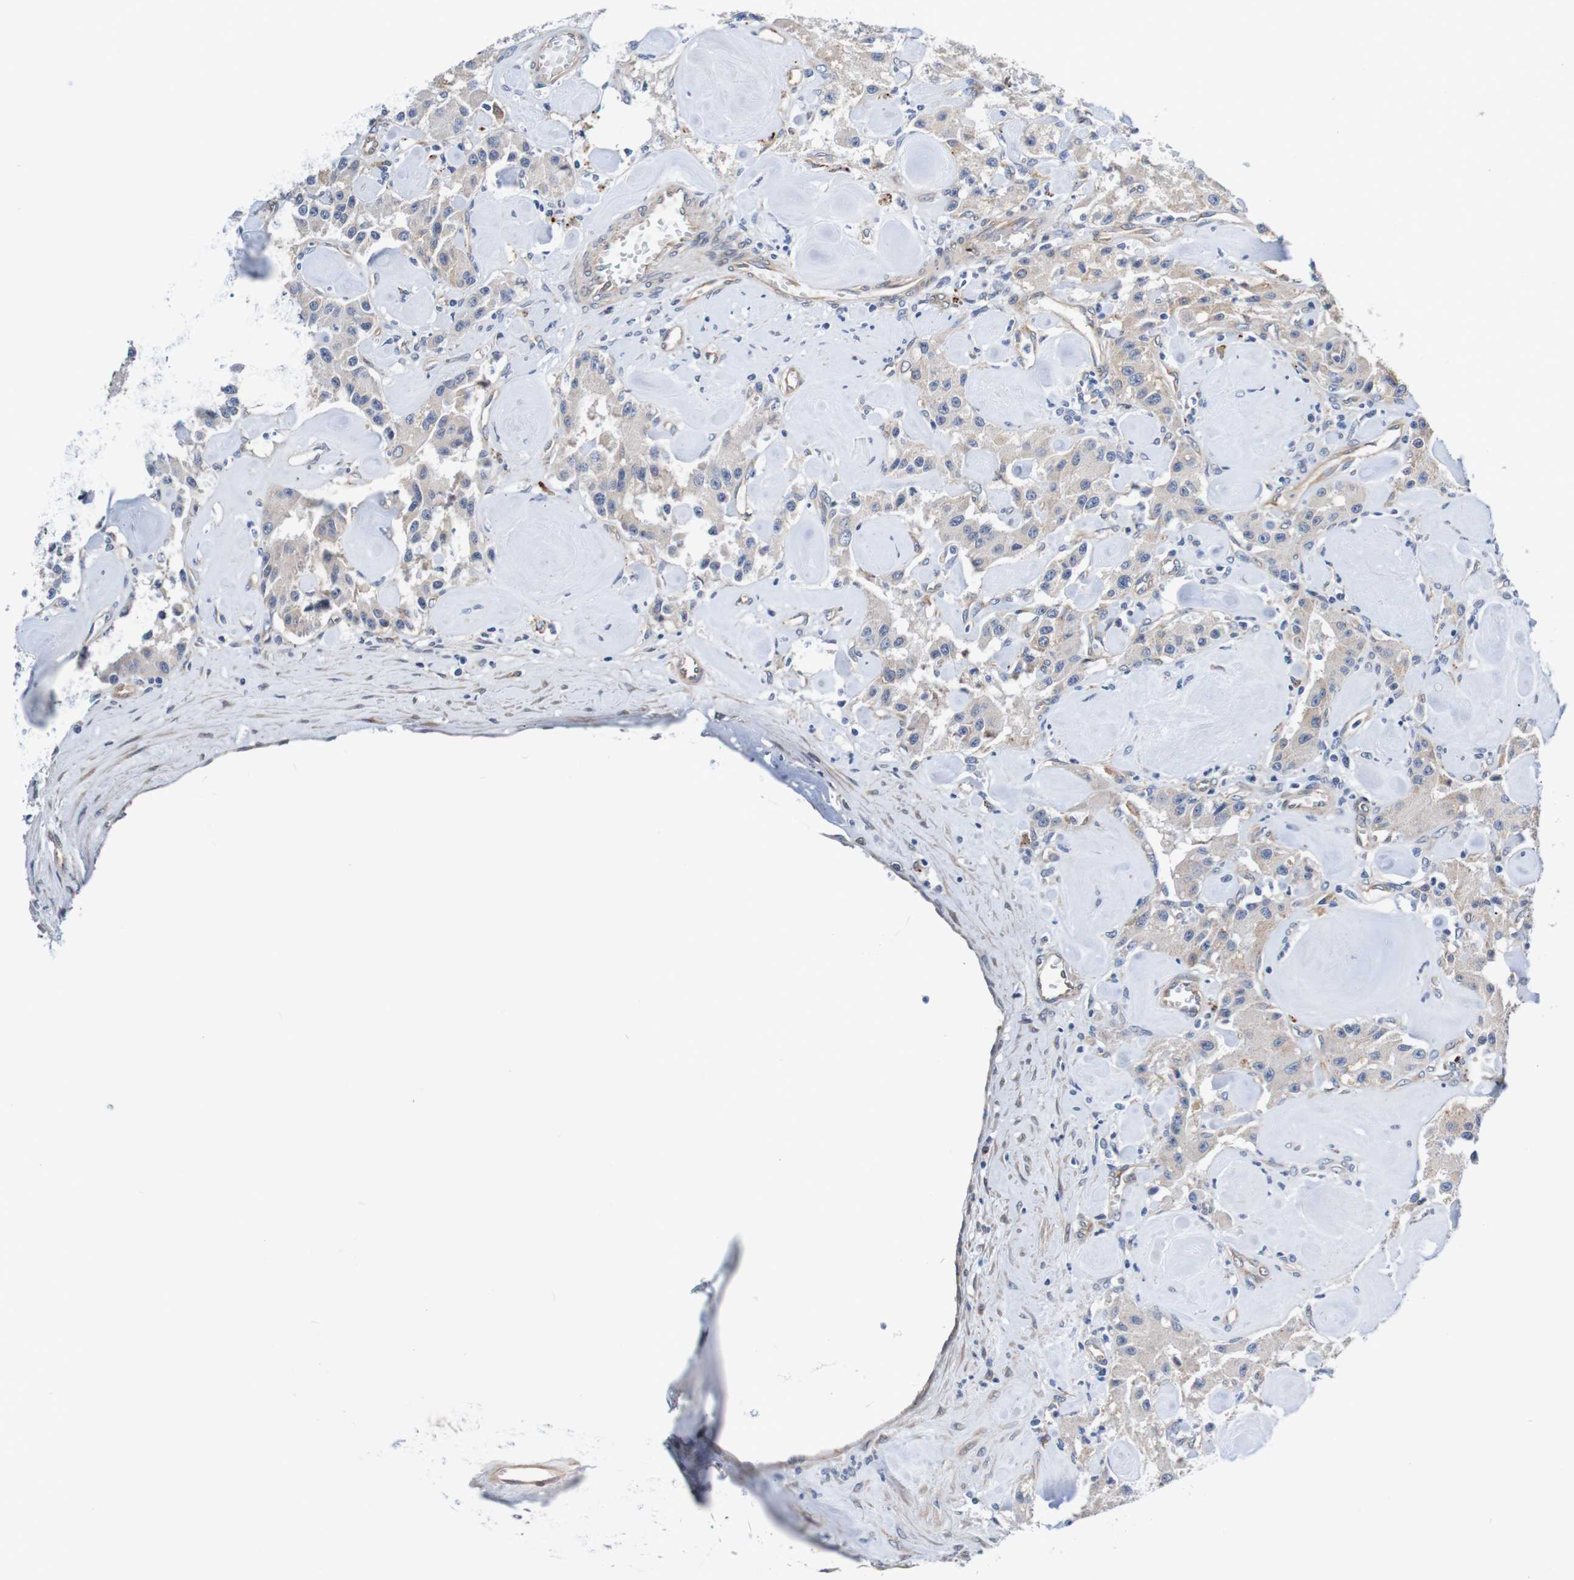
{"staining": {"intensity": "weak", "quantity": "<25%", "location": "cytoplasmic/membranous"}, "tissue": "carcinoid", "cell_type": "Tumor cells", "image_type": "cancer", "snomed": [{"axis": "morphology", "description": "Carcinoid, malignant, NOS"}, {"axis": "topography", "description": "Pancreas"}], "caption": "This is an immunohistochemistry (IHC) histopathology image of carcinoid (malignant). There is no expression in tumor cells.", "gene": "CPED1", "patient": {"sex": "male", "age": 41}}